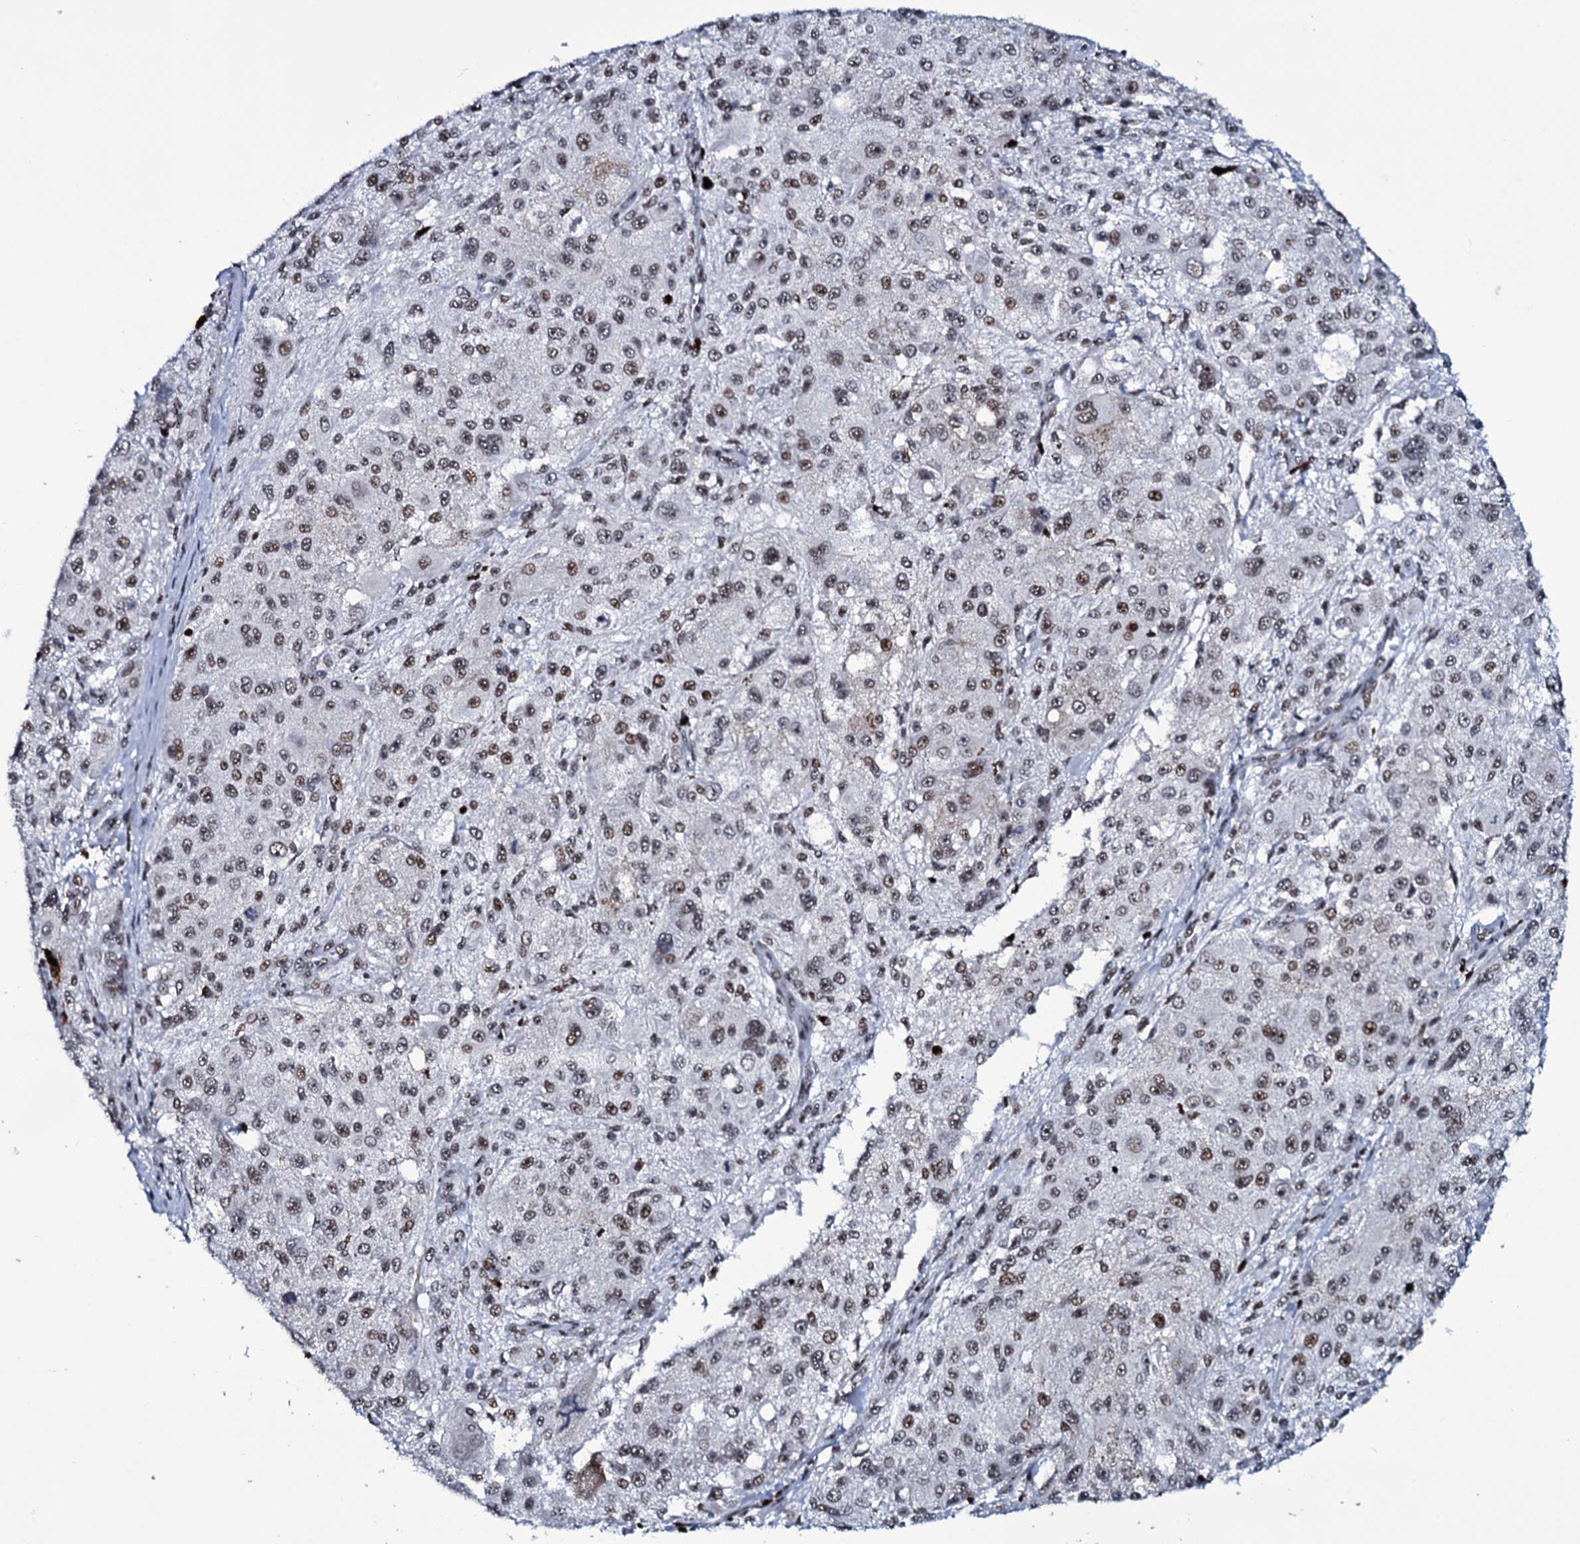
{"staining": {"intensity": "moderate", "quantity": ">75%", "location": "nuclear"}, "tissue": "melanoma", "cell_type": "Tumor cells", "image_type": "cancer", "snomed": [{"axis": "morphology", "description": "Necrosis, NOS"}, {"axis": "morphology", "description": "Malignant melanoma, NOS"}, {"axis": "topography", "description": "Skin"}], "caption": "Tumor cells reveal moderate nuclear positivity in approximately >75% of cells in melanoma.", "gene": "ZMIZ2", "patient": {"sex": "female", "age": 87}}